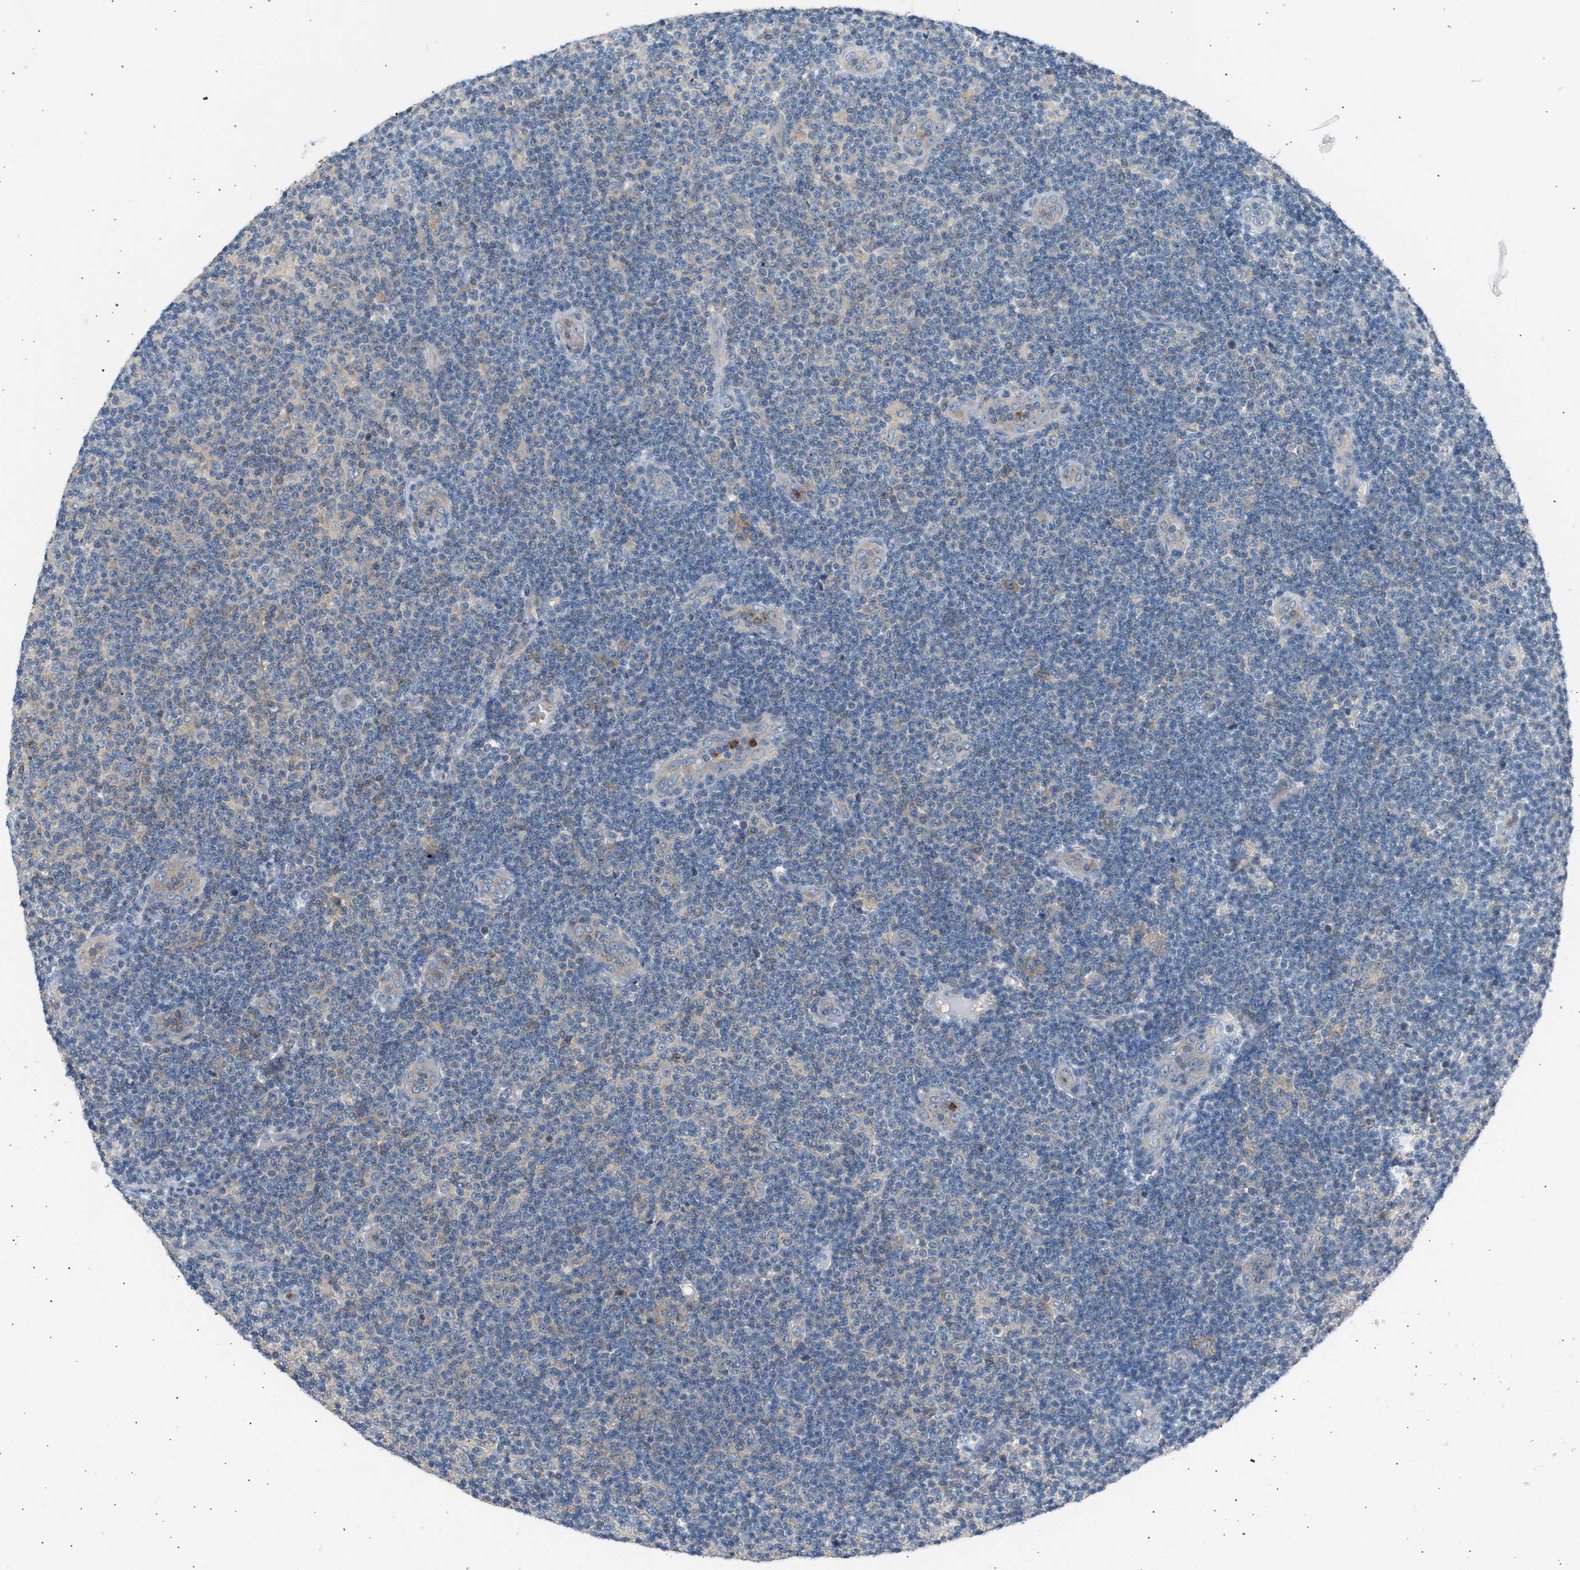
{"staining": {"intensity": "negative", "quantity": "none", "location": "none"}, "tissue": "lymphoma", "cell_type": "Tumor cells", "image_type": "cancer", "snomed": [{"axis": "morphology", "description": "Malignant lymphoma, non-Hodgkin's type, Low grade"}, {"axis": "topography", "description": "Lymph node"}], "caption": "DAB immunohistochemical staining of low-grade malignant lymphoma, non-Hodgkin's type reveals no significant positivity in tumor cells.", "gene": "TRIM50", "patient": {"sex": "male", "age": 83}}